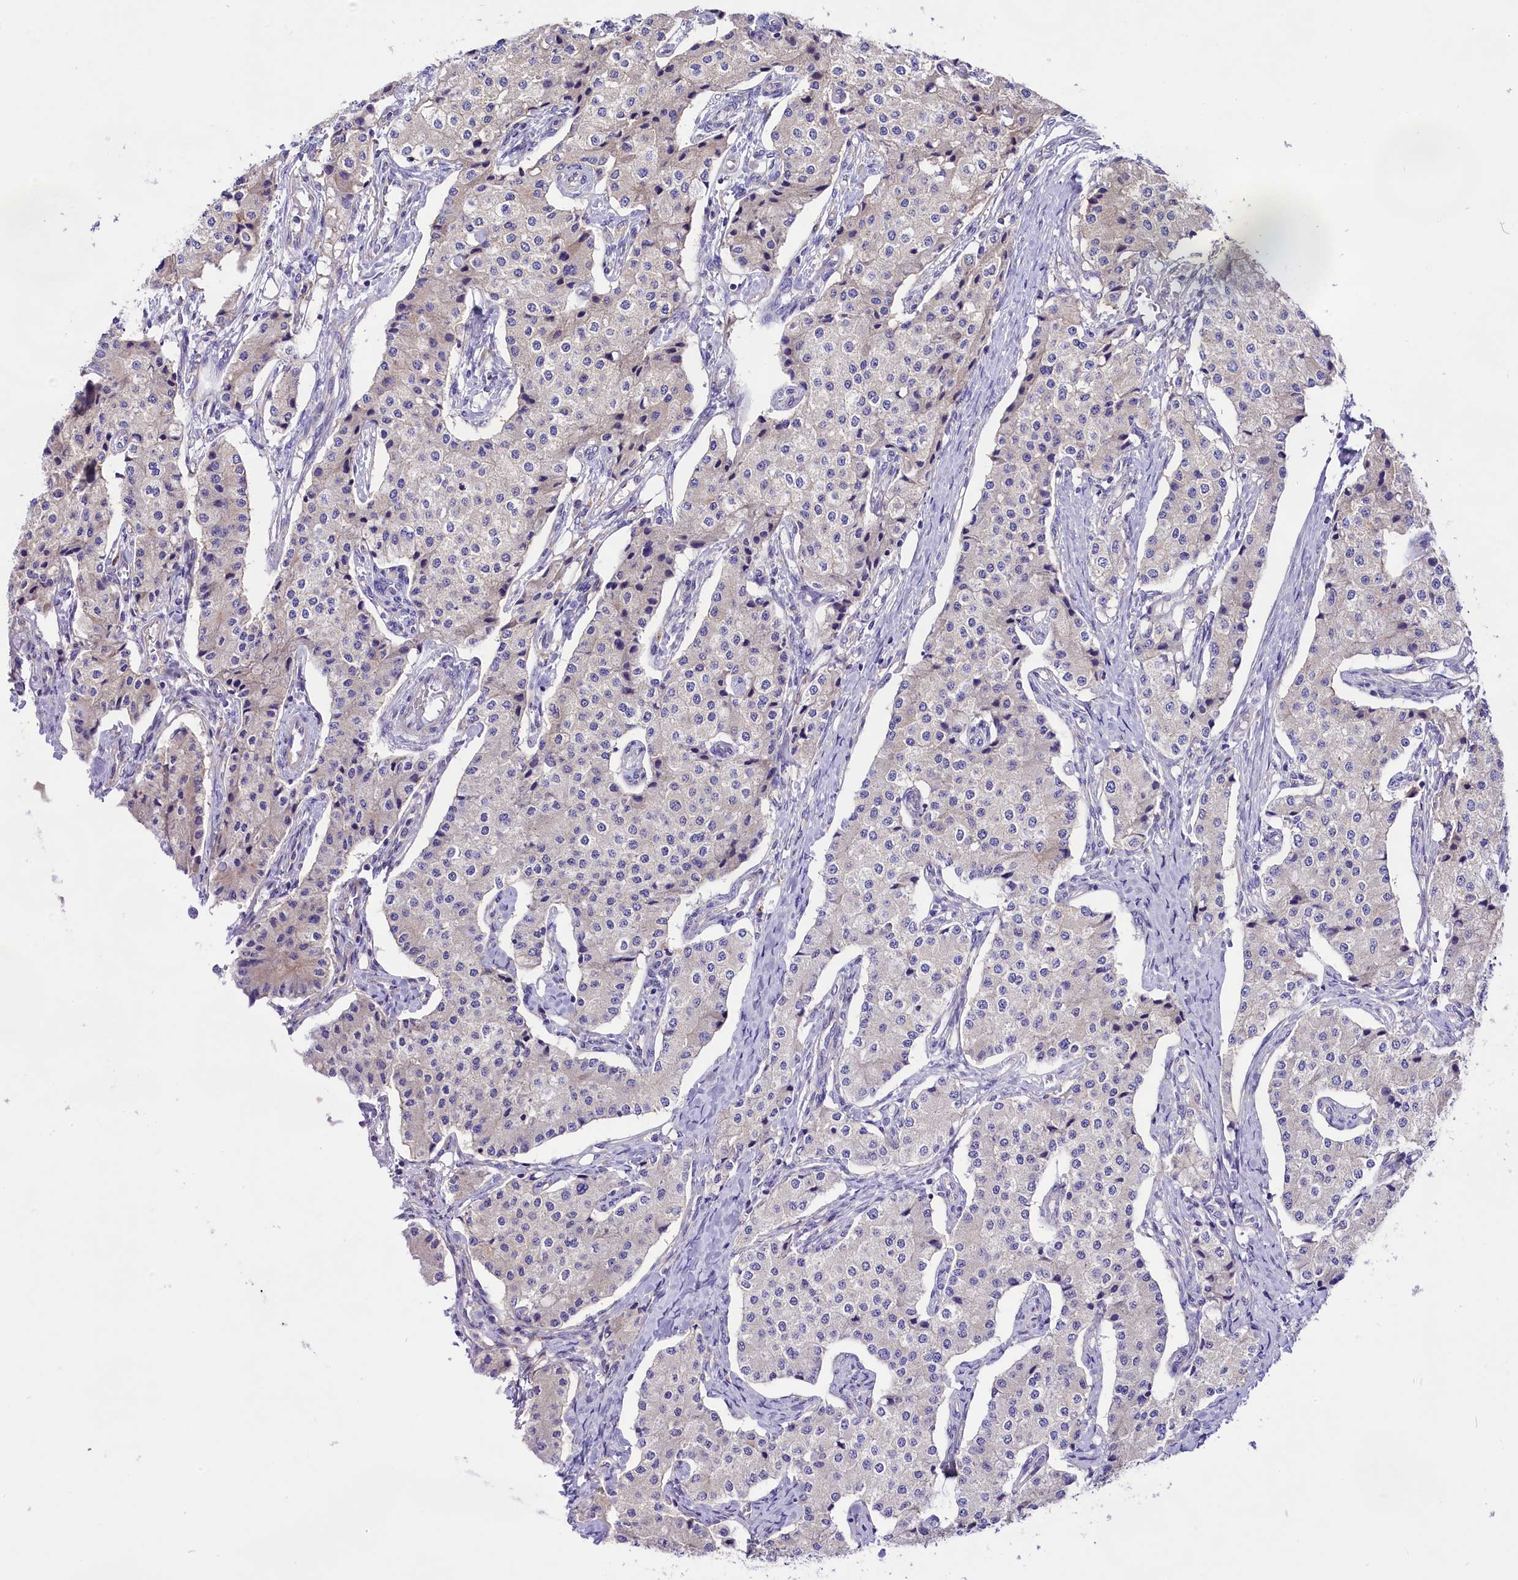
{"staining": {"intensity": "negative", "quantity": "none", "location": "none"}, "tissue": "carcinoid", "cell_type": "Tumor cells", "image_type": "cancer", "snomed": [{"axis": "morphology", "description": "Carcinoid, malignant, NOS"}, {"axis": "topography", "description": "Colon"}], "caption": "A photomicrograph of human carcinoid is negative for staining in tumor cells.", "gene": "PEMT", "patient": {"sex": "female", "age": 52}}